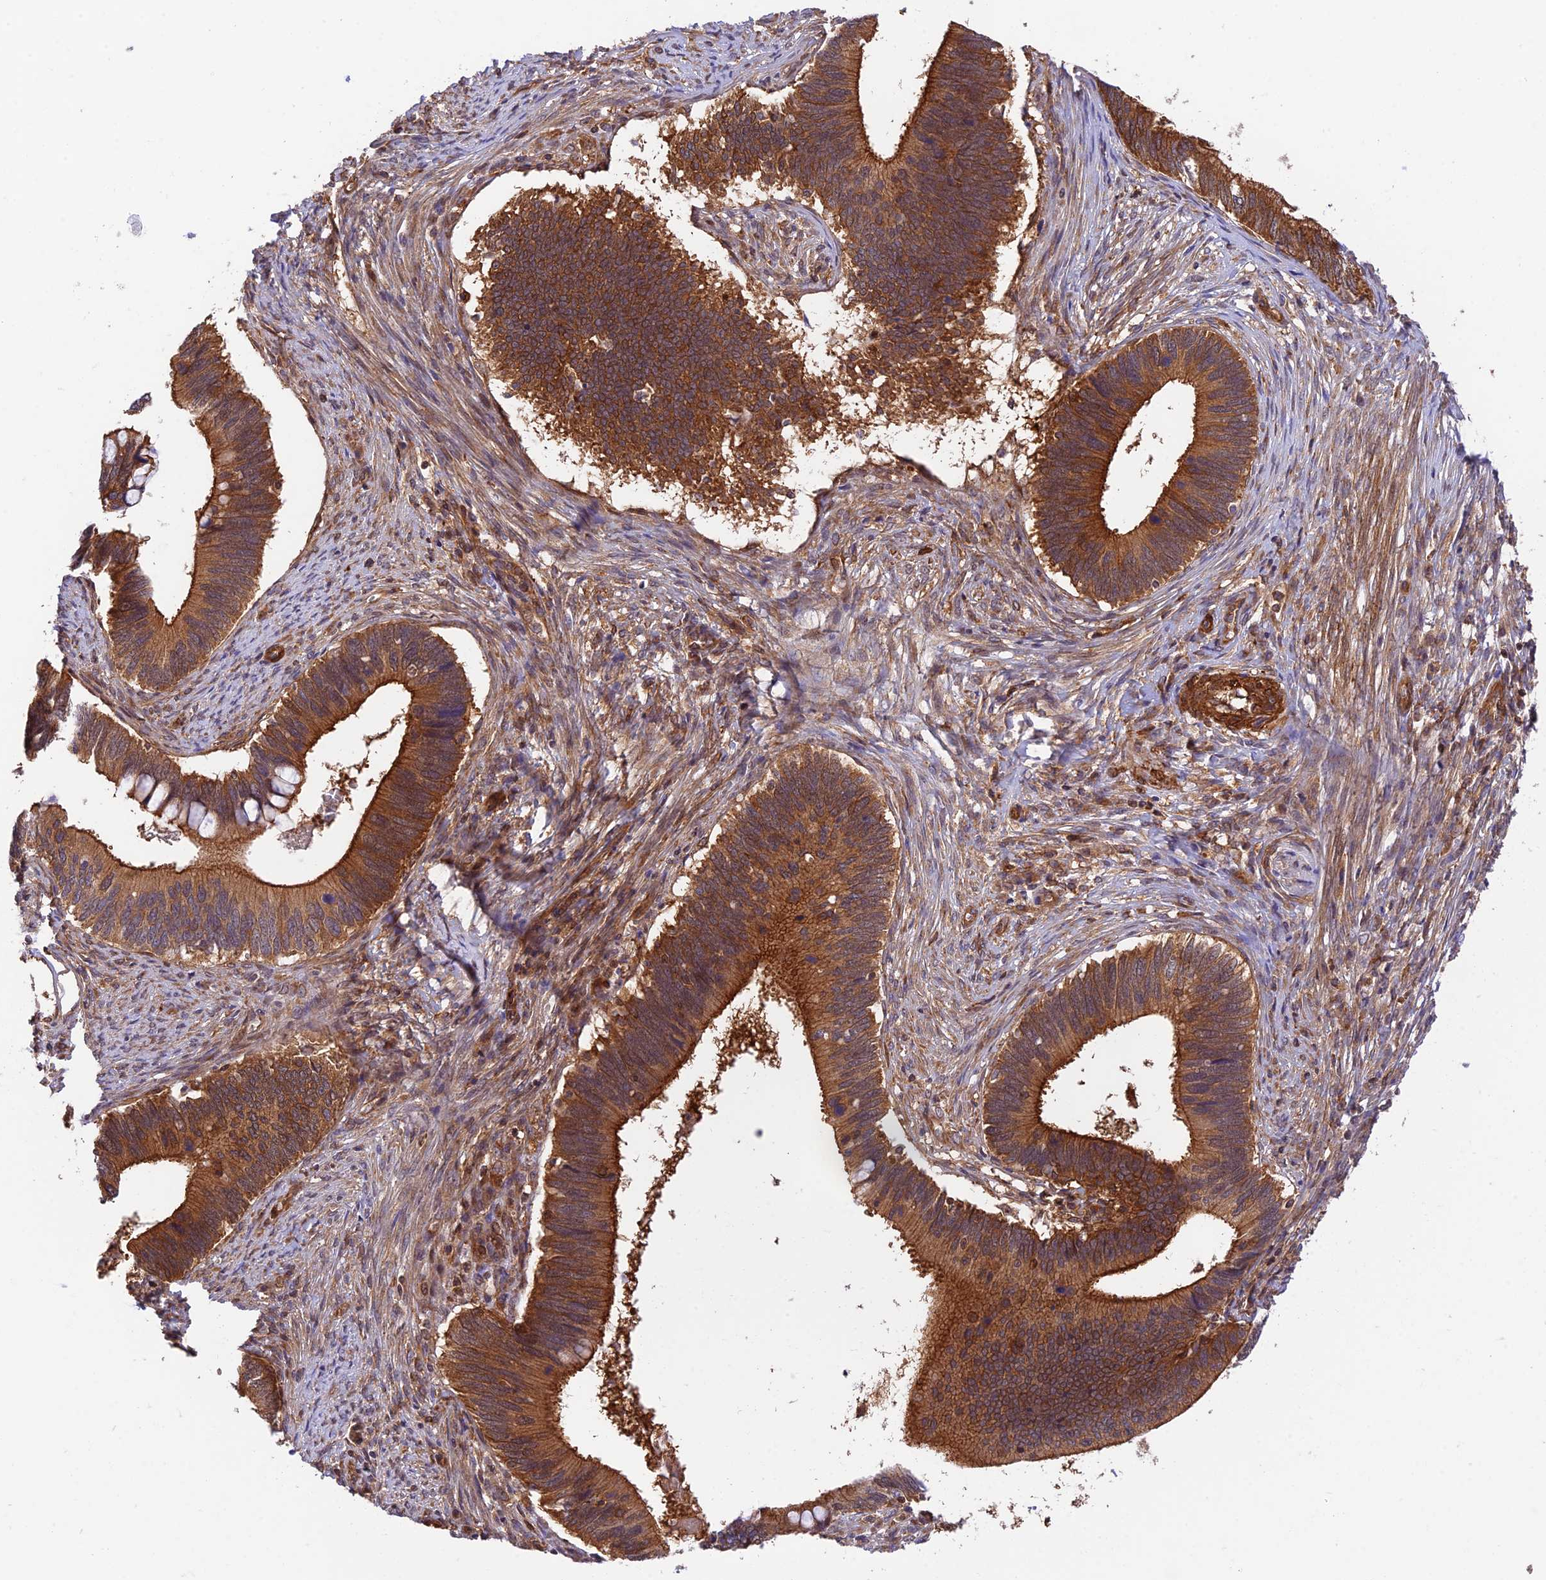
{"staining": {"intensity": "strong", "quantity": ">75%", "location": "cytoplasmic/membranous"}, "tissue": "cervical cancer", "cell_type": "Tumor cells", "image_type": "cancer", "snomed": [{"axis": "morphology", "description": "Adenocarcinoma, NOS"}, {"axis": "topography", "description": "Cervix"}], "caption": "Protein expression analysis of cervical cancer reveals strong cytoplasmic/membranous positivity in approximately >75% of tumor cells.", "gene": "EVI5L", "patient": {"sex": "female", "age": 42}}